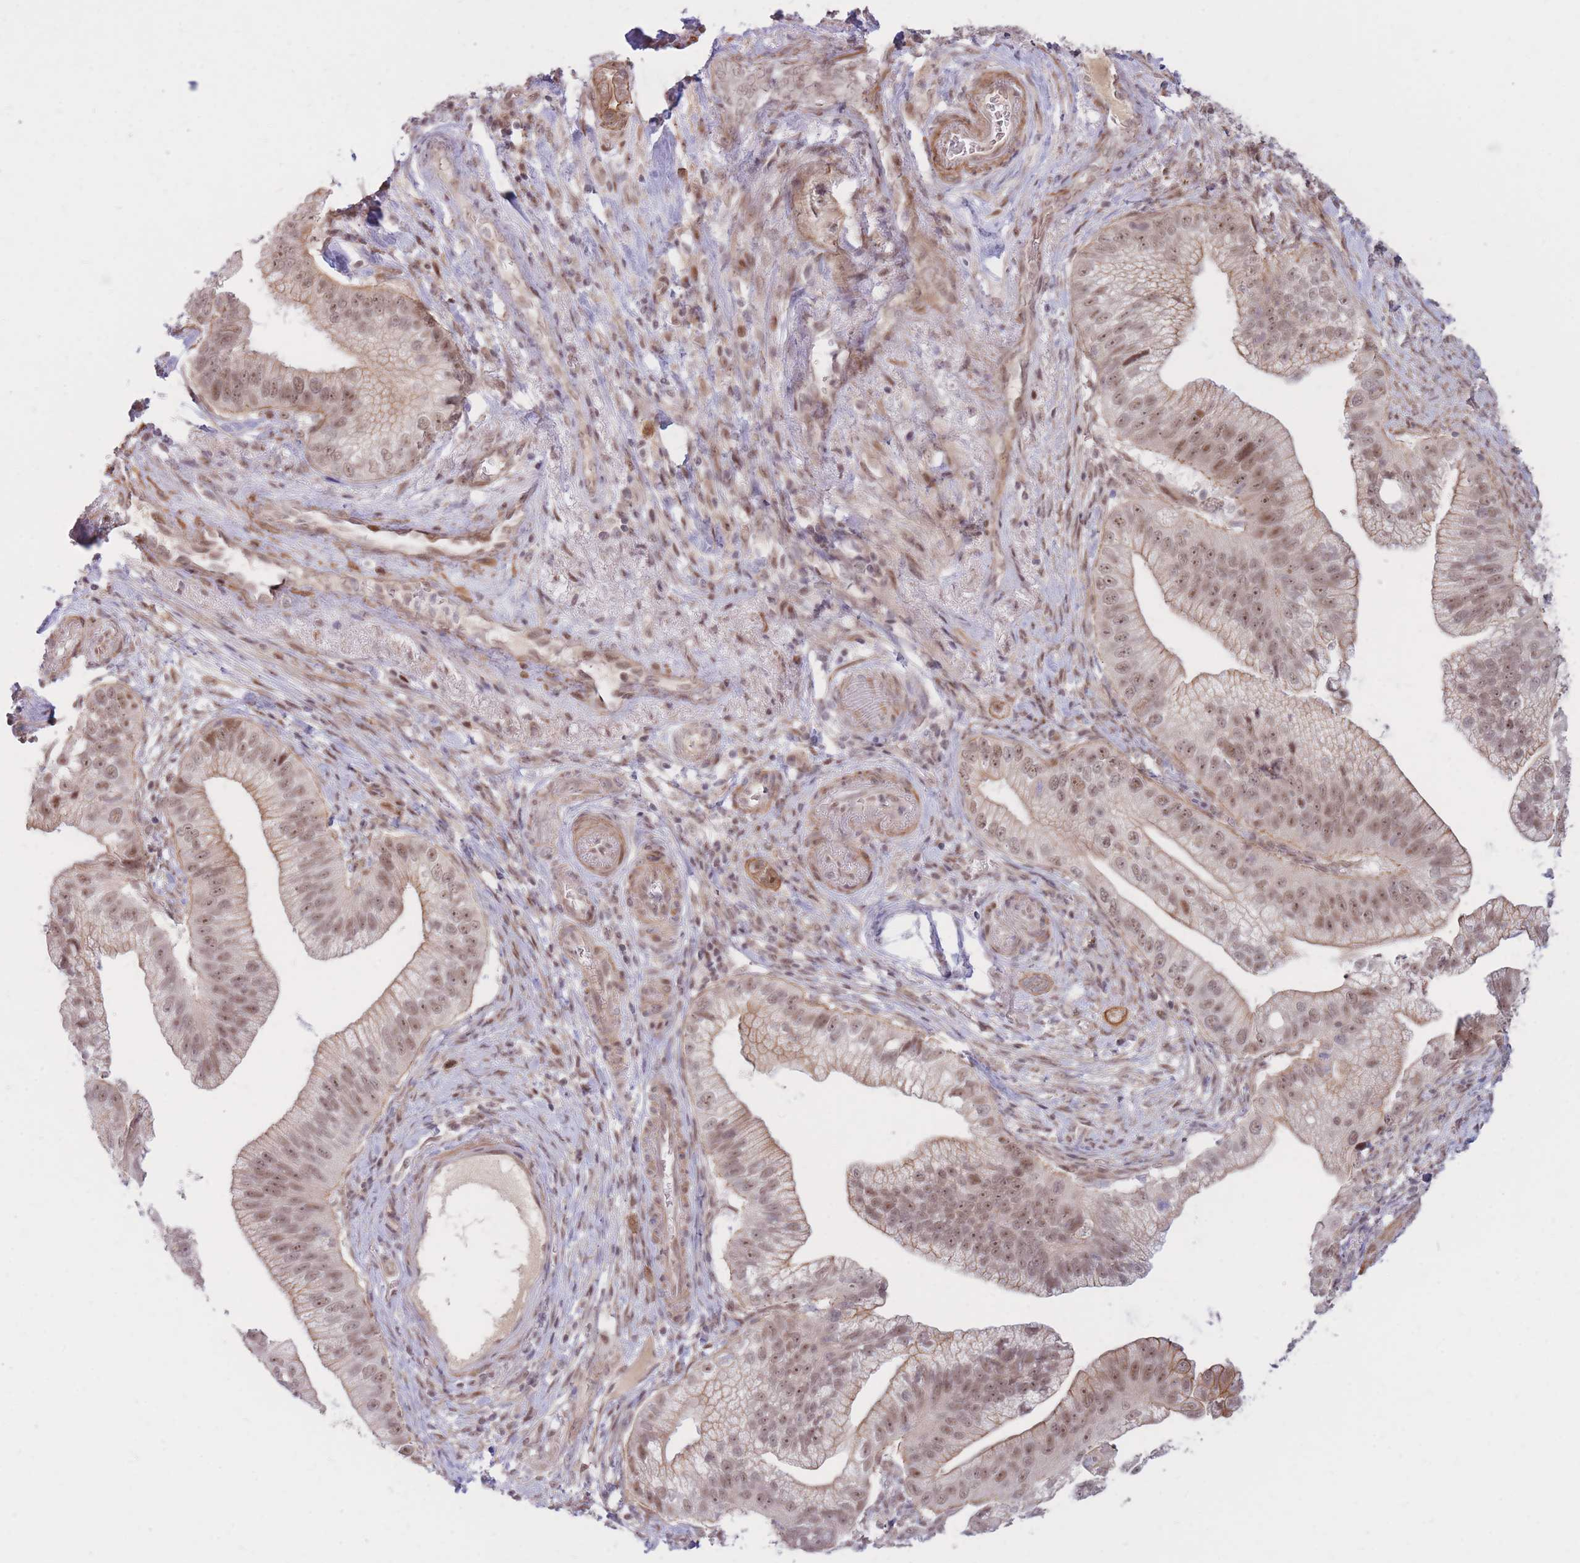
{"staining": {"intensity": "moderate", "quantity": ">75%", "location": "cytoplasmic/membranous,nuclear"}, "tissue": "pancreatic cancer", "cell_type": "Tumor cells", "image_type": "cancer", "snomed": [{"axis": "morphology", "description": "Adenocarcinoma, NOS"}, {"axis": "topography", "description": "Pancreas"}], "caption": "Immunohistochemistry (IHC) image of neoplastic tissue: human pancreatic cancer stained using IHC exhibits medium levels of moderate protein expression localized specifically in the cytoplasmic/membranous and nuclear of tumor cells, appearing as a cytoplasmic/membranous and nuclear brown color.", "gene": "ERICH6B", "patient": {"sex": "male", "age": 70}}